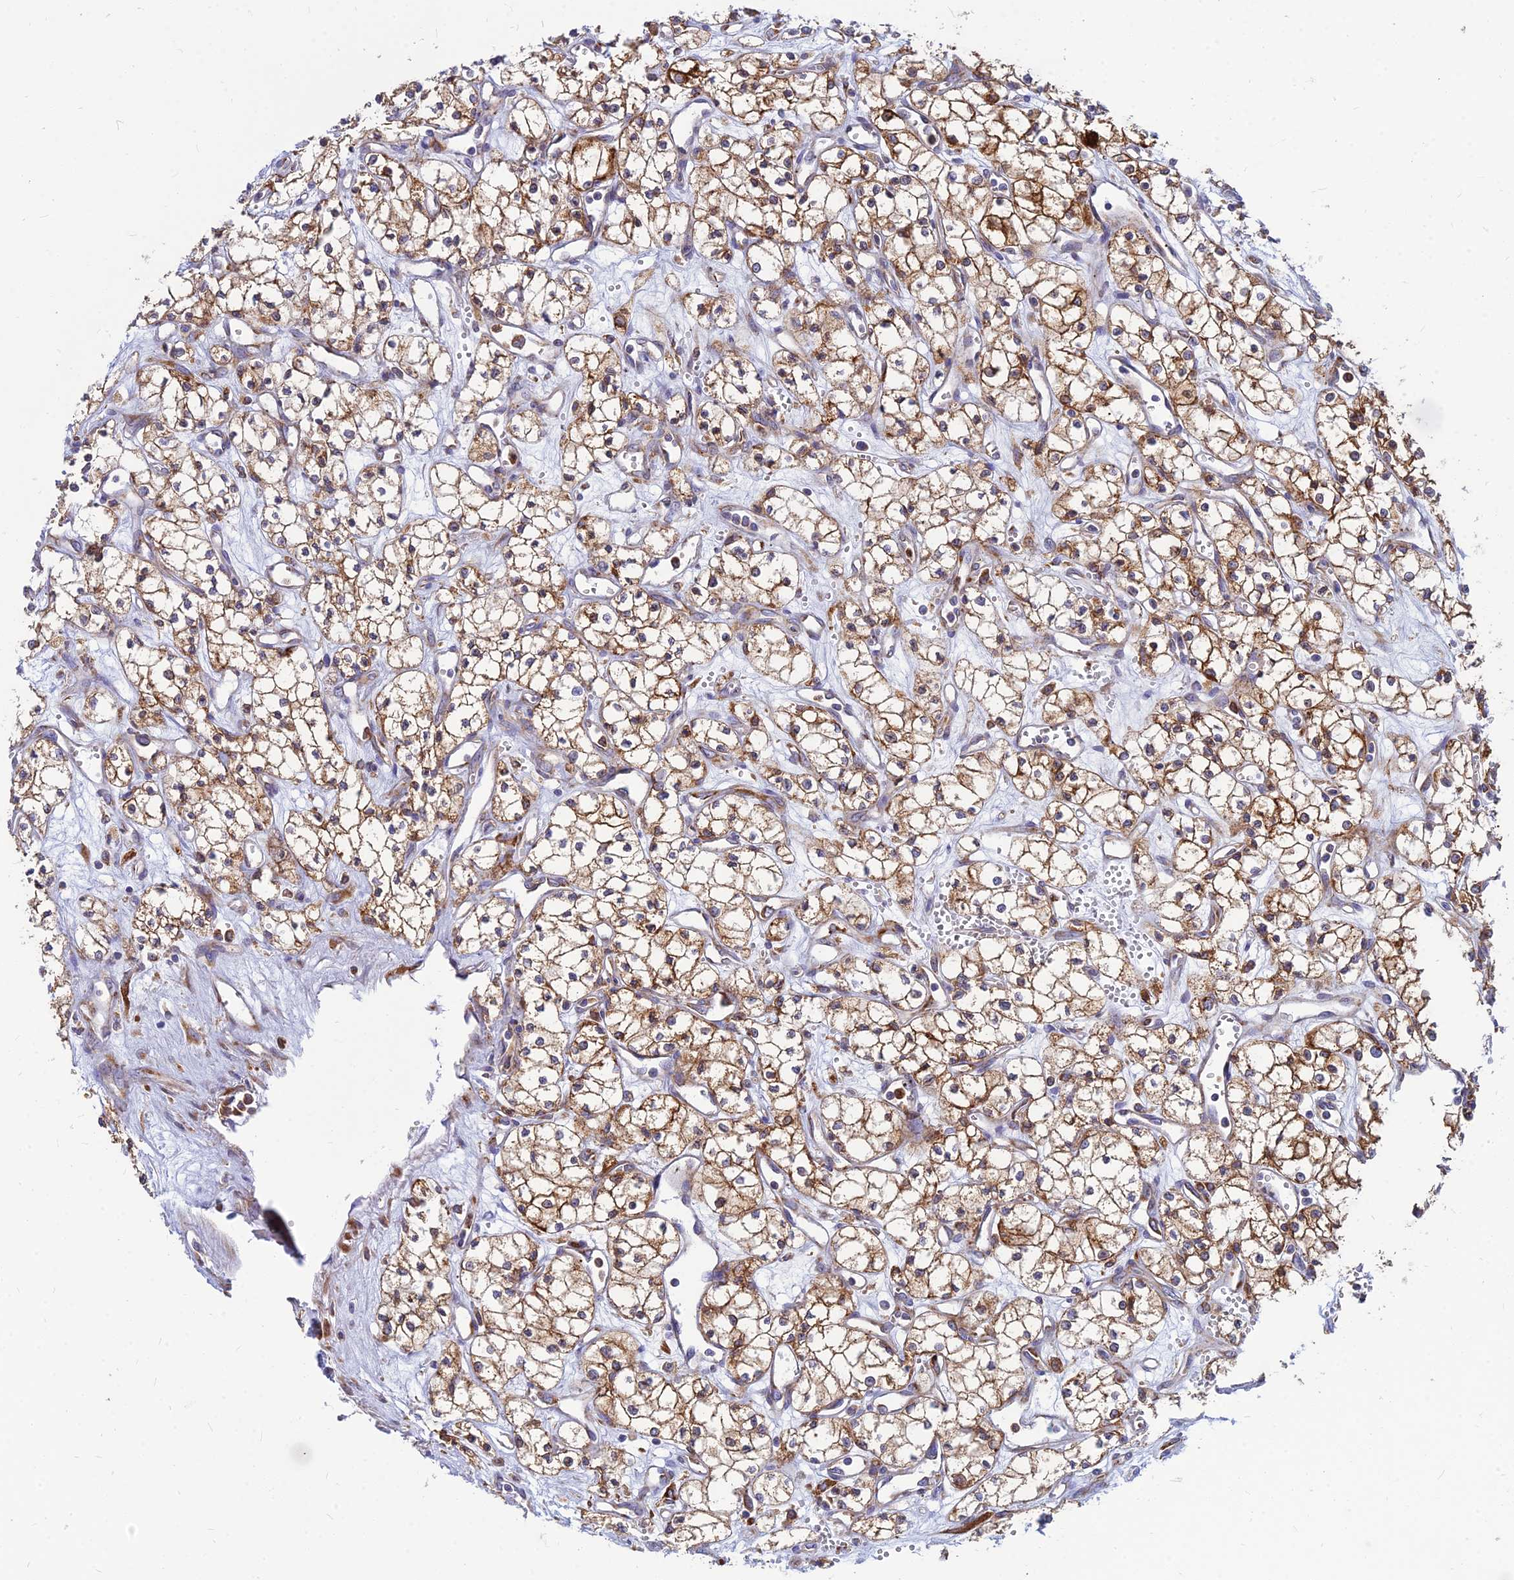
{"staining": {"intensity": "moderate", "quantity": ">75%", "location": "cytoplasmic/membranous"}, "tissue": "renal cancer", "cell_type": "Tumor cells", "image_type": "cancer", "snomed": [{"axis": "morphology", "description": "Adenocarcinoma, NOS"}, {"axis": "topography", "description": "Kidney"}], "caption": "High-power microscopy captured an immunohistochemistry (IHC) micrograph of renal cancer (adenocarcinoma), revealing moderate cytoplasmic/membranous positivity in approximately >75% of tumor cells.", "gene": "CCT6B", "patient": {"sex": "male", "age": 59}}